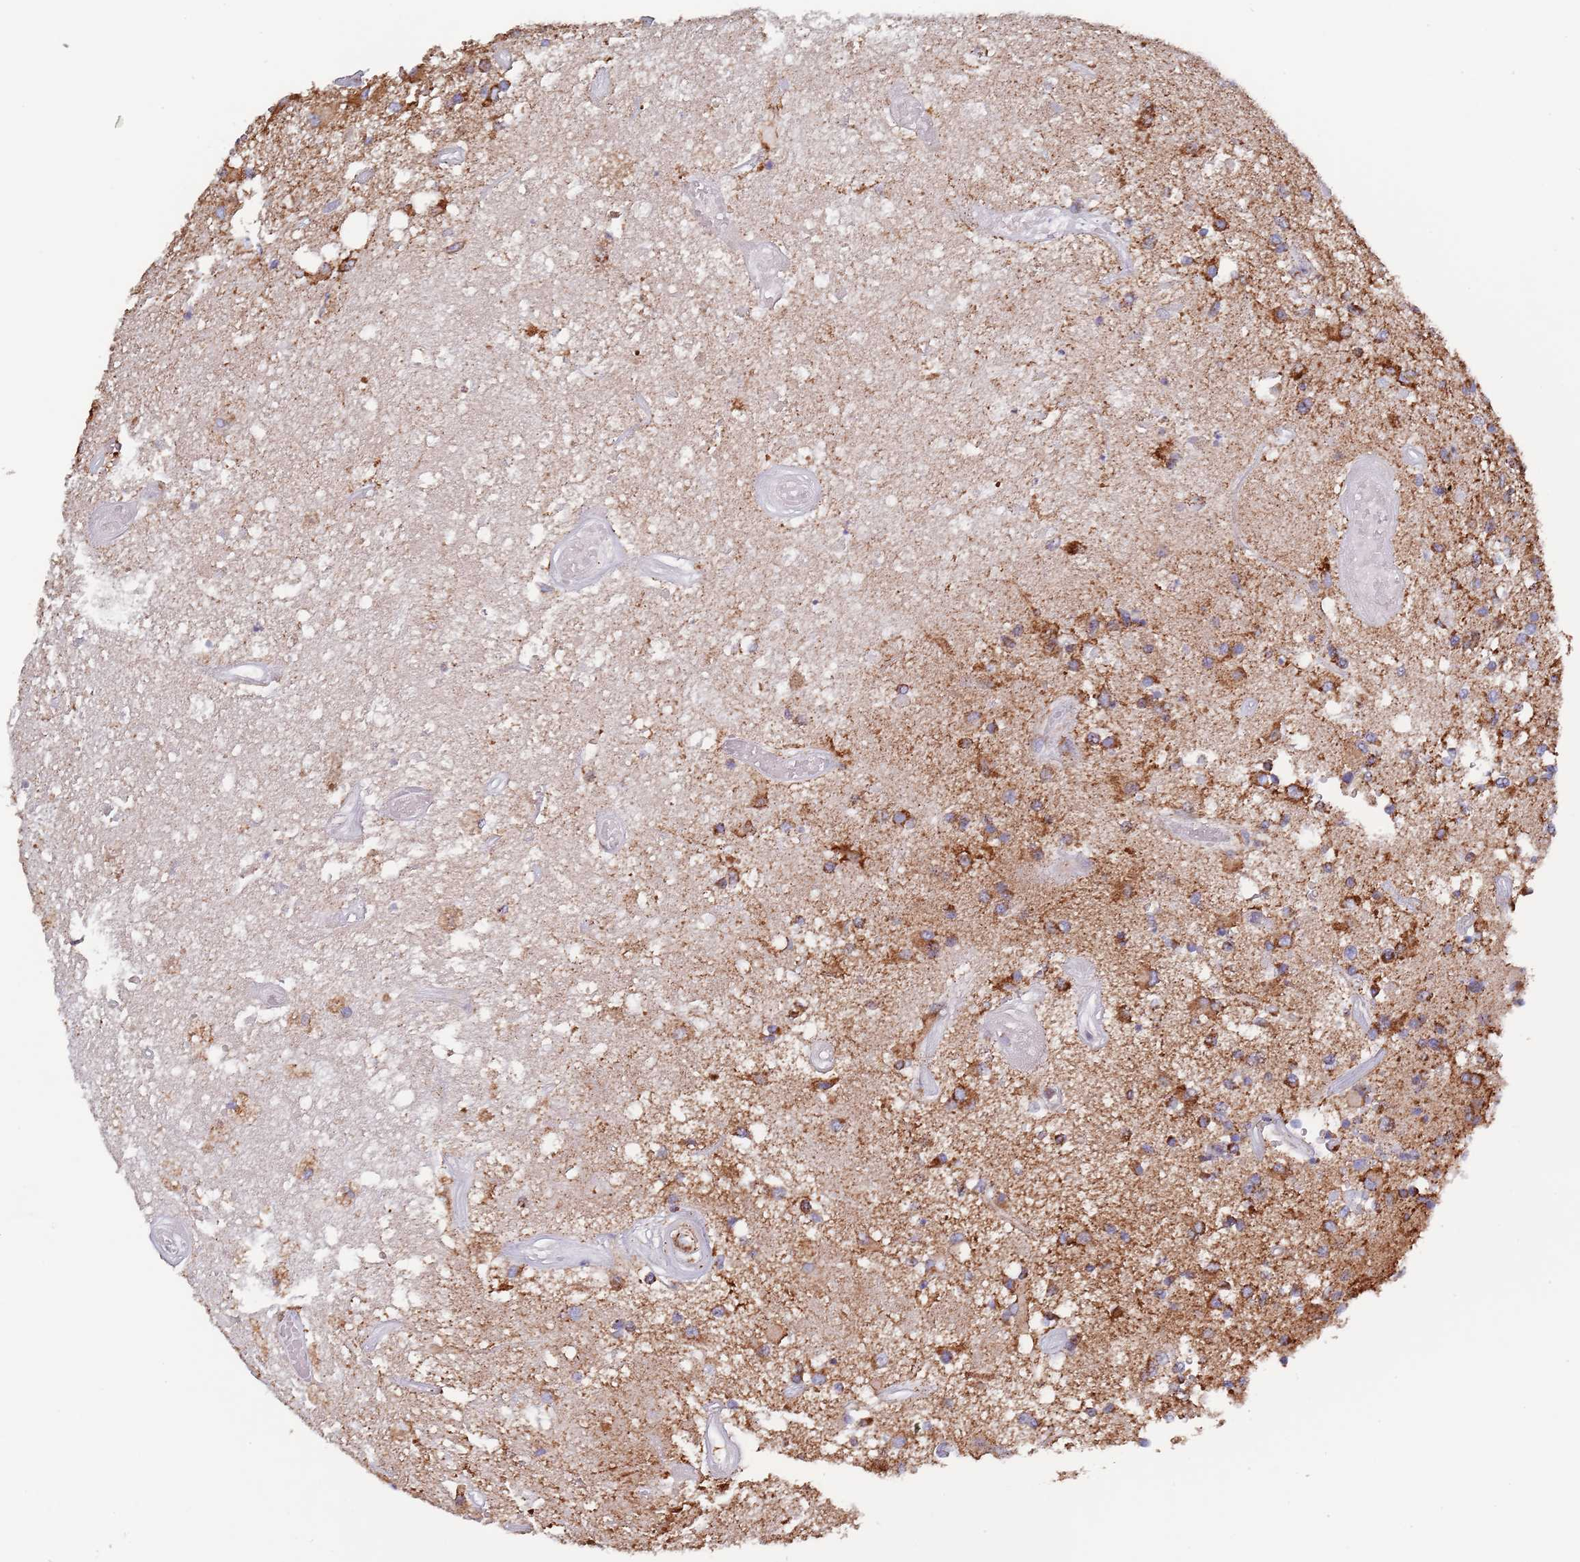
{"staining": {"intensity": "moderate", "quantity": ">75%", "location": "cytoplasmic/membranous"}, "tissue": "glioma", "cell_type": "Tumor cells", "image_type": "cancer", "snomed": [{"axis": "morphology", "description": "Glioma, malignant, High grade"}, {"axis": "morphology", "description": "Glioblastoma, NOS"}, {"axis": "topography", "description": "Brain"}], "caption": "This histopathology image demonstrates immunohistochemistry staining of glioma, with medium moderate cytoplasmic/membranous positivity in about >75% of tumor cells.", "gene": "PGP", "patient": {"sex": "male", "age": 60}}